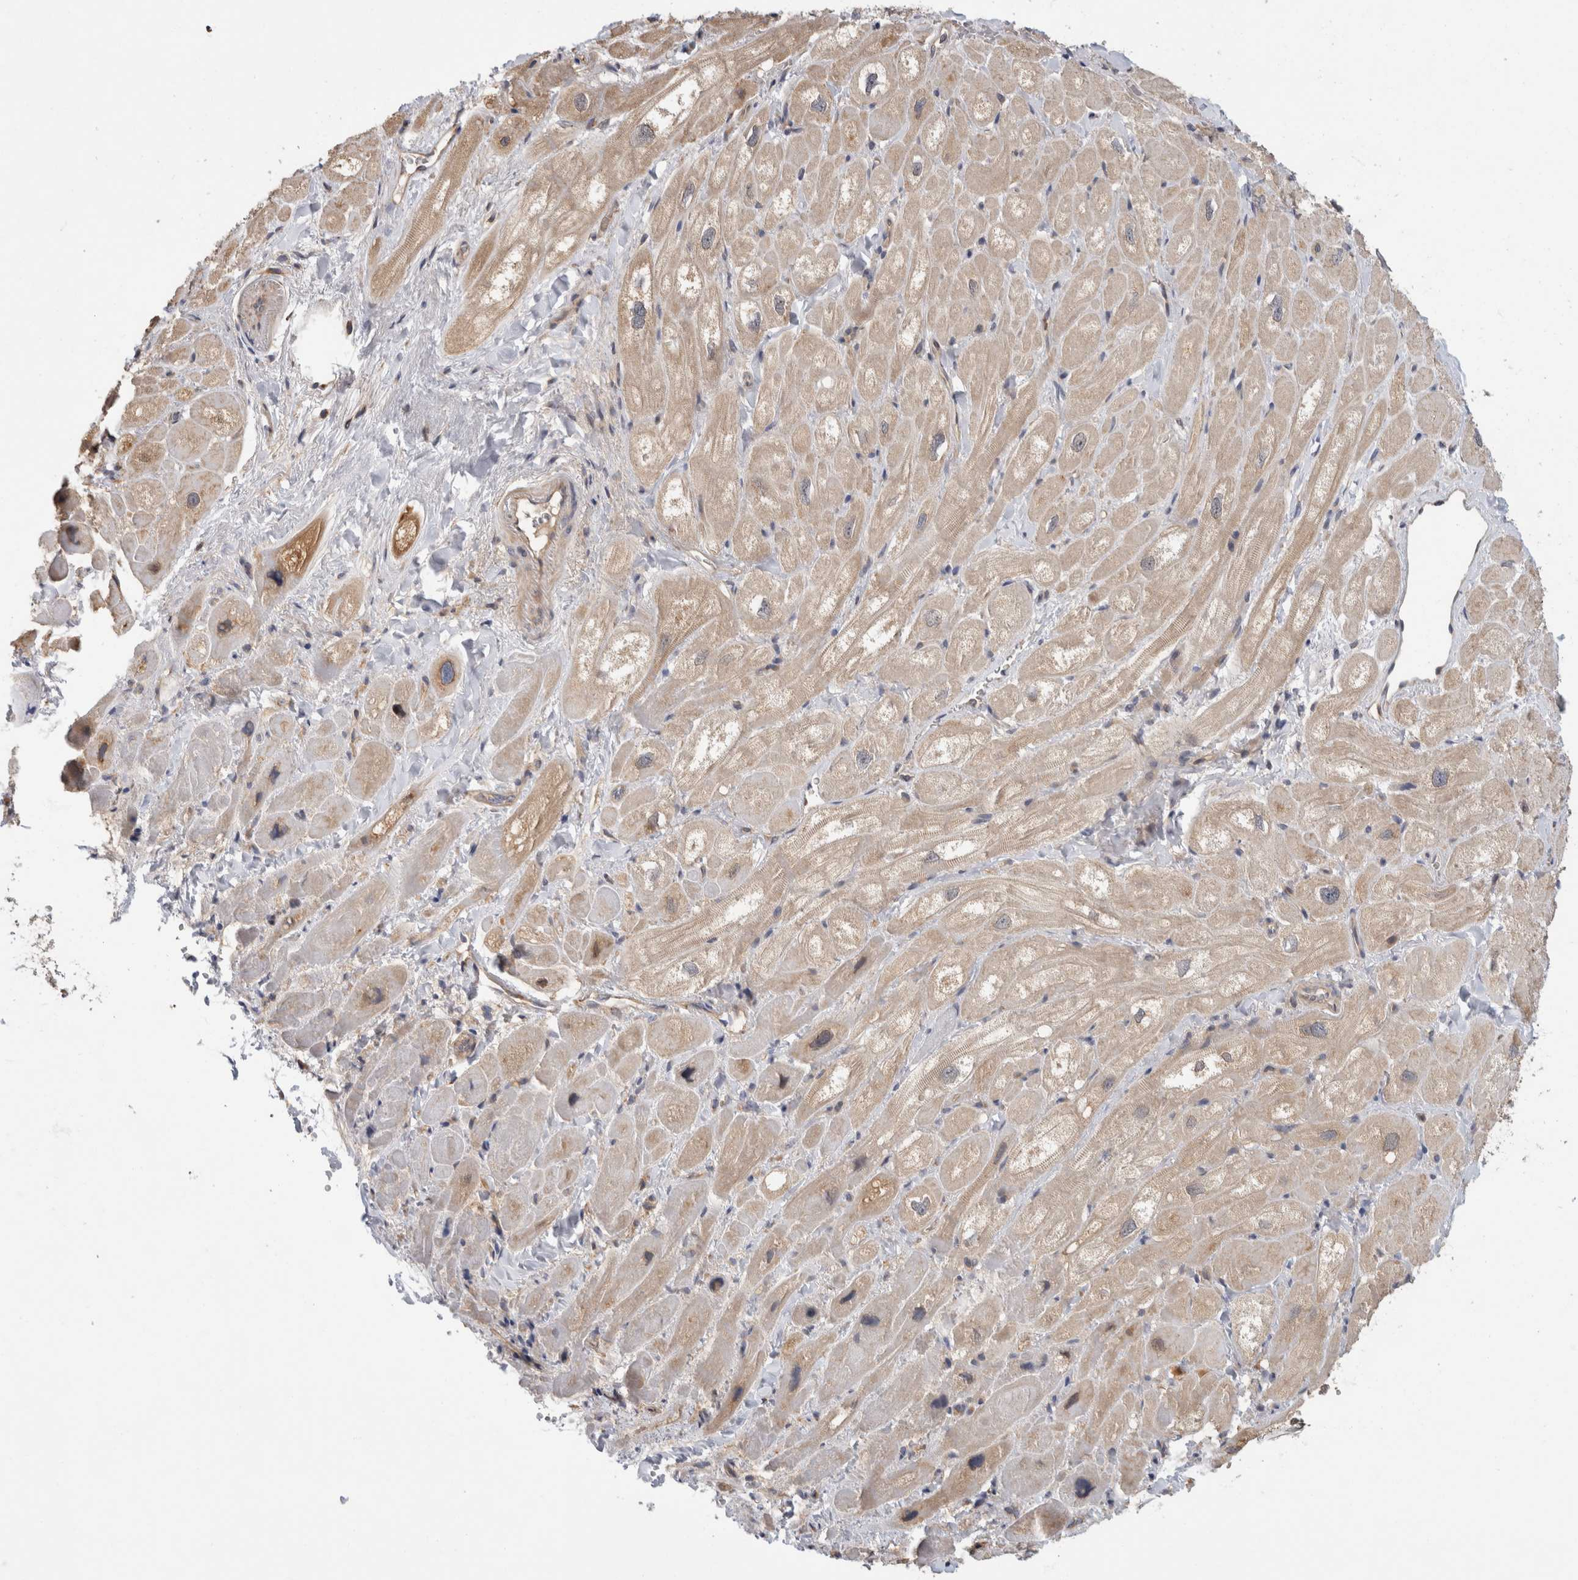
{"staining": {"intensity": "weak", "quantity": "25%-75%", "location": "cytoplasmic/membranous"}, "tissue": "heart muscle", "cell_type": "Cardiomyocytes", "image_type": "normal", "snomed": [{"axis": "morphology", "description": "Normal tissue, NOS"}, {"axis": "topography", "description": "Heart"}], "caption": "Immunohistochemistry (IHC) (DAB) staining of unremarkable human heart muscle exhibits weak cytoplasmic/membranous protein expression in about 25%-75% of cardiomyocytes. (Brightfield microscopy of DAB IHC at high magnification).", "gene": "PGM1", "patient": {"sex": "male", "age": 49}}